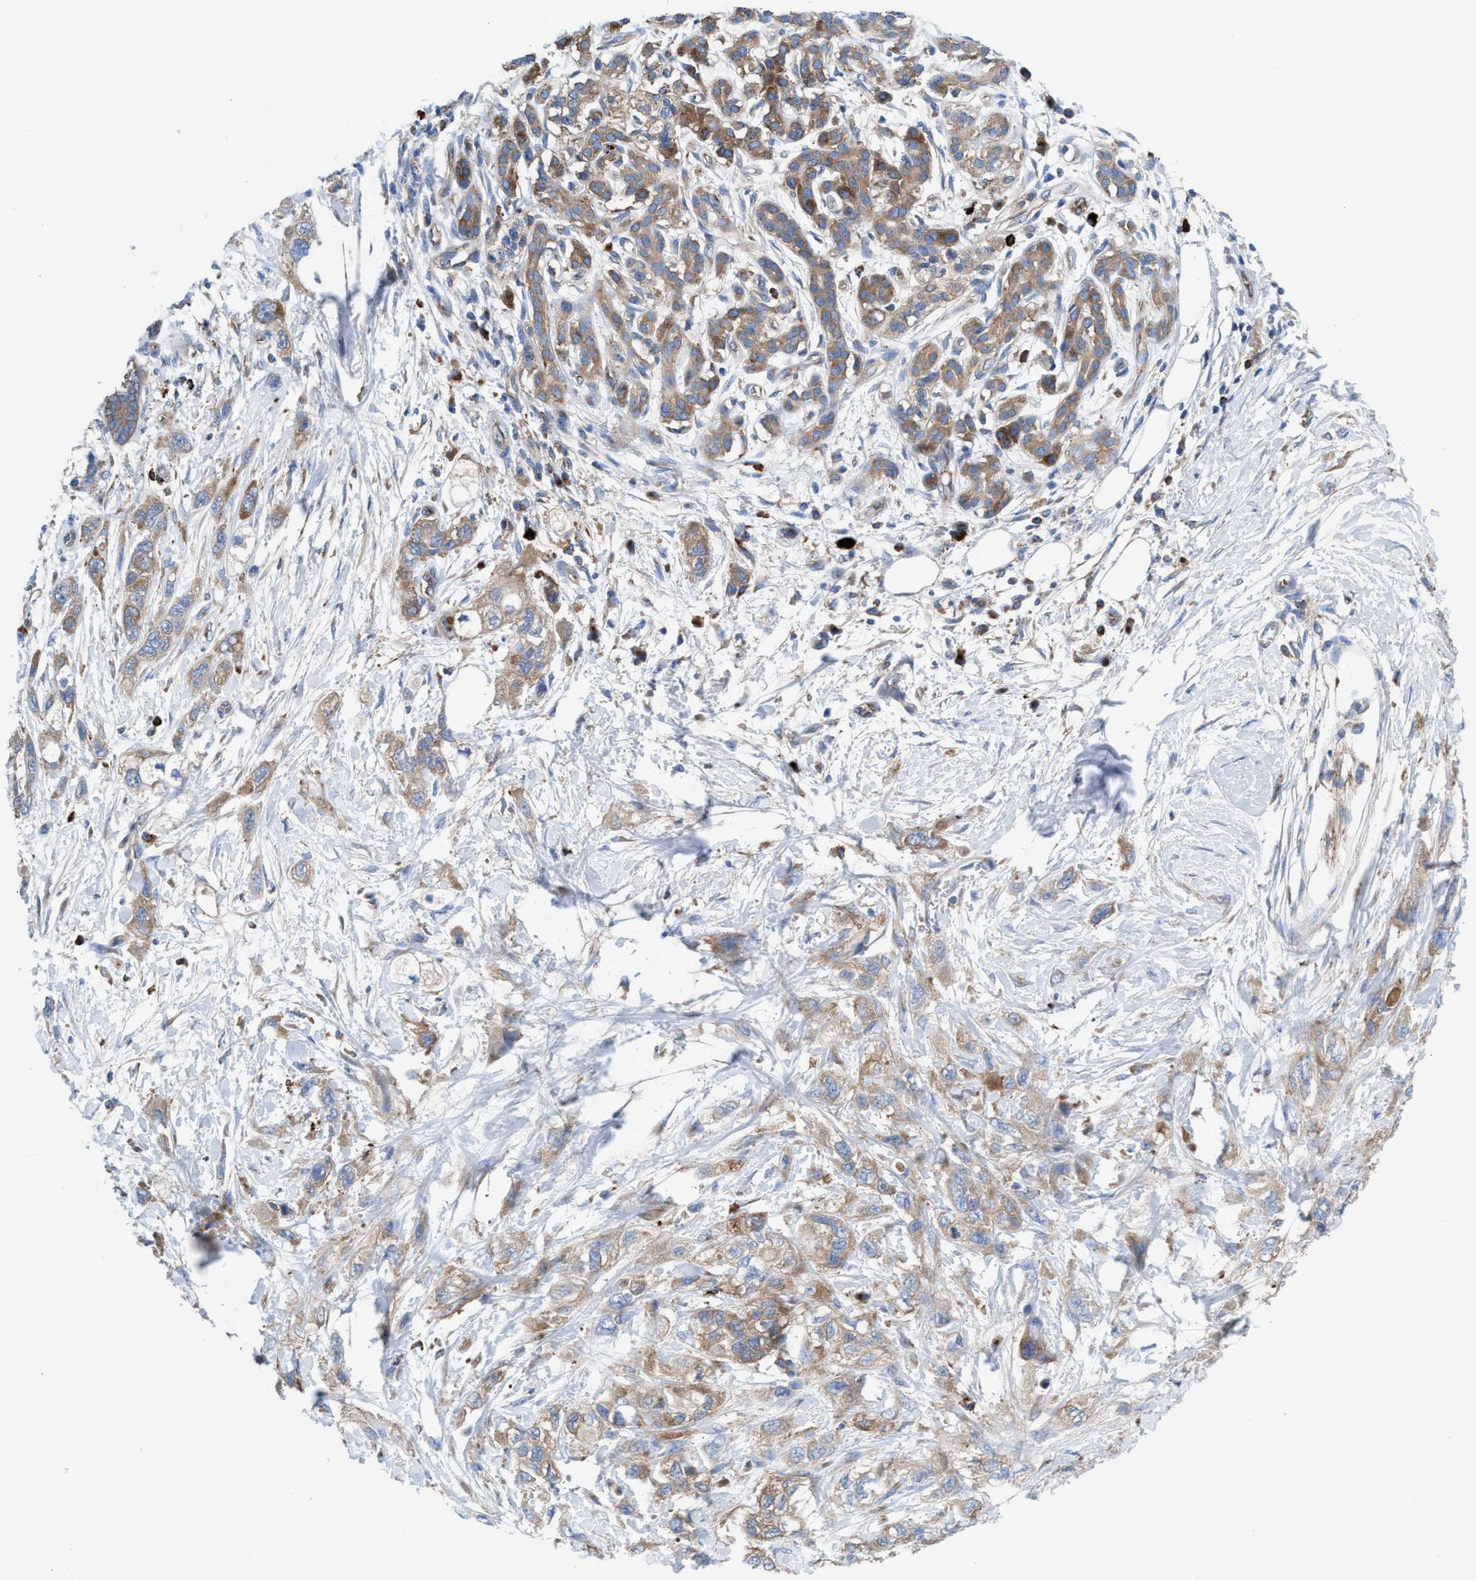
{"staining": {"intensity": "weak", "quantity": ">75%", "location": "cytoplasmic/membranous"}, "tissue": "pancreatic cancer", "cell_type": "Tumor cells", "image_type": "cancer", "snomed": [{"axis": "morphology", "description": "Adenocarcinoma, NOS"}, {"axis": "topography", "description": "Pancreas"}], "caption": "A histopathology image of human pancreatic adenocarcinoma stained for a protein shows weak cytoplasmic/membranous brown staining in tumor cells.", "gene": "NYAP1", "patient": {"sex": "male", "age": 74}}